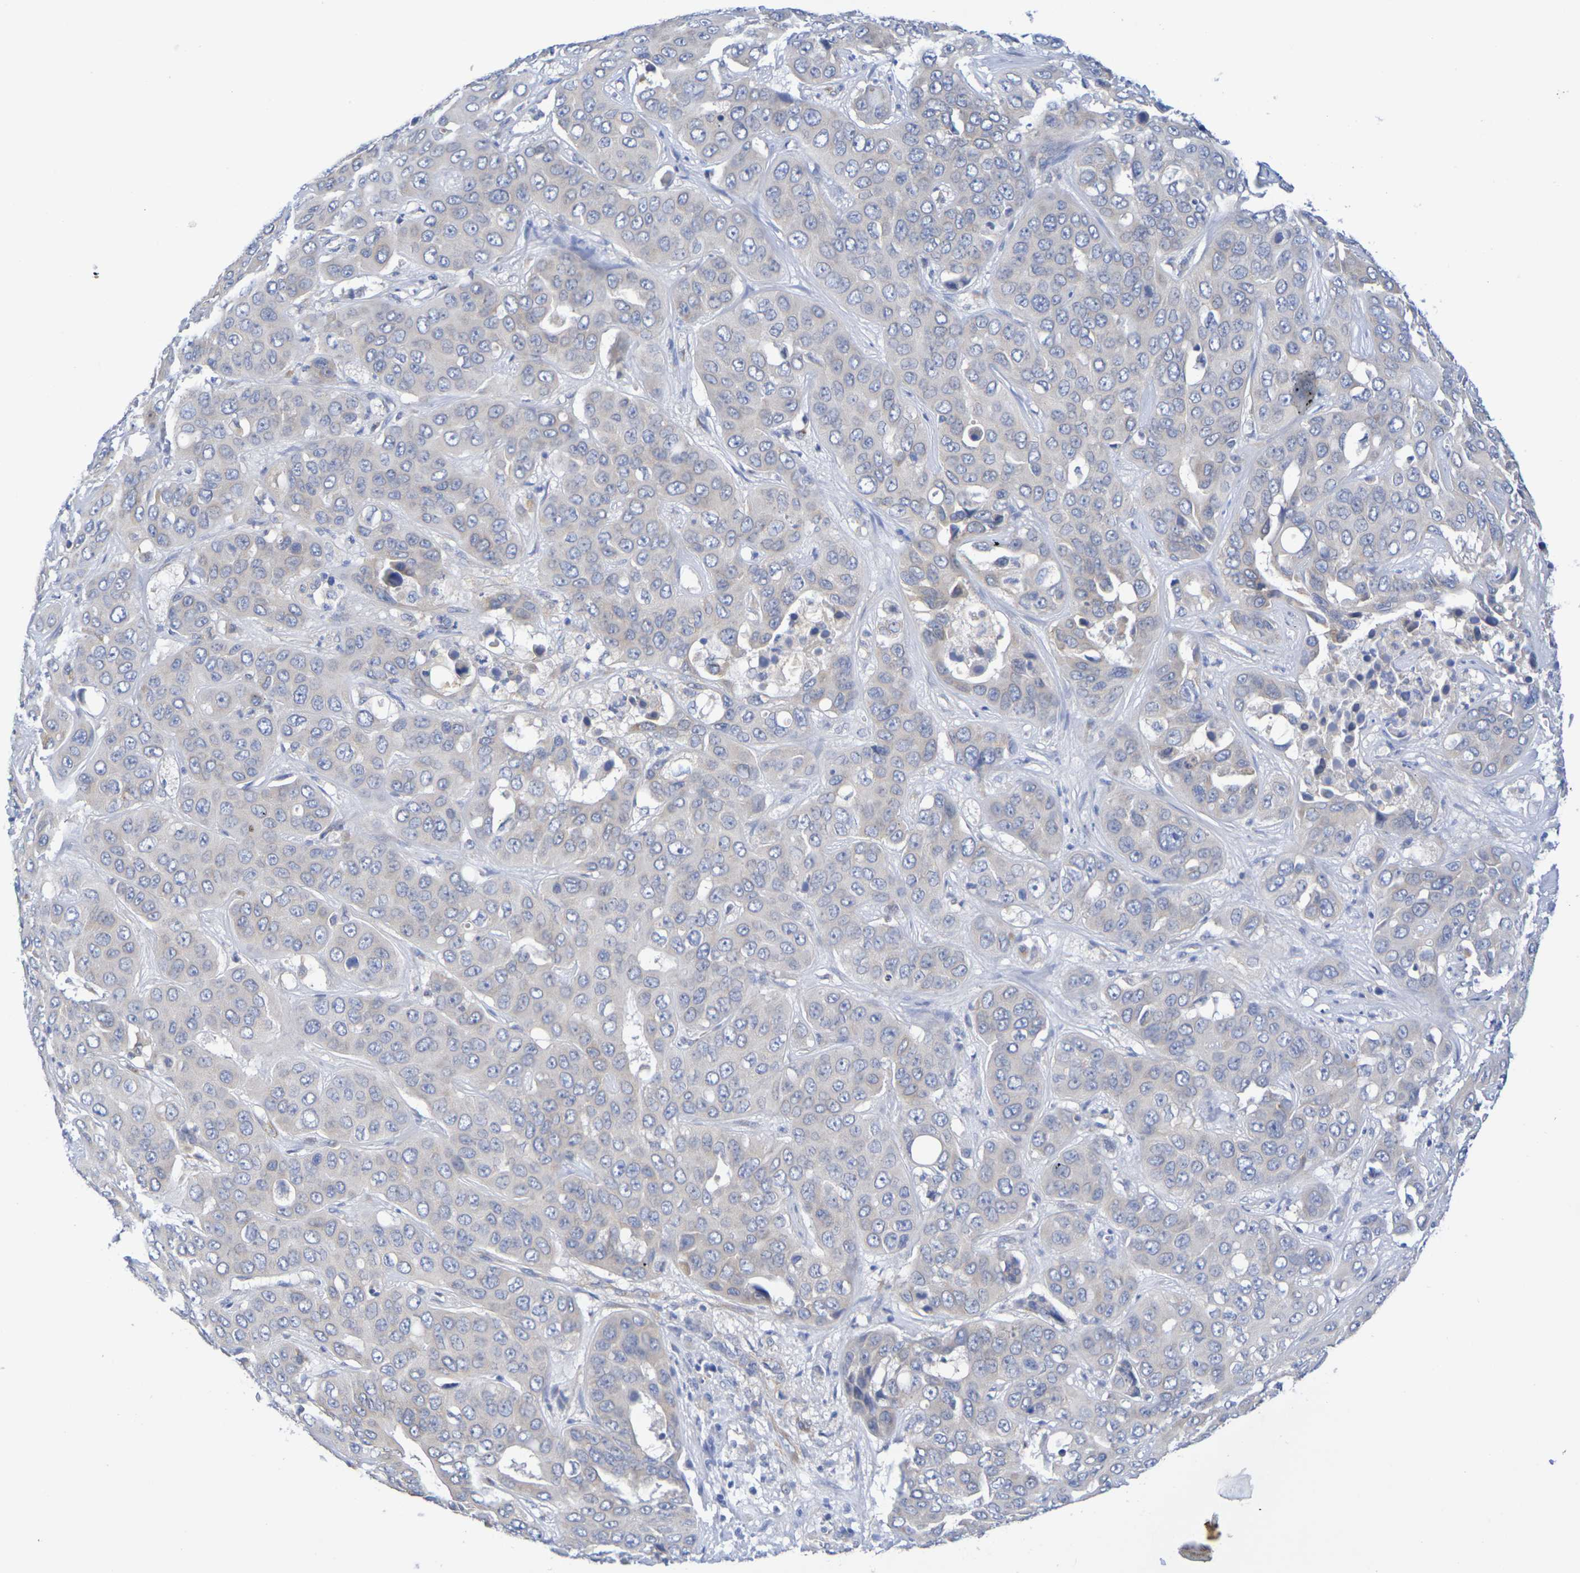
{"staining": {"intensity": "weak", "quantity": "<25%", "location": "cytoplasmic/membranous"}, "tissue": "liver cancer", "cell_type": "Tumor cells", "image_type": "cancer", "snomed": [{"axis": "morphology", "description": "Cholangiocarcinoma"}, {"axis": "topography", "description": "Liver"}], "caption": "Image shows no significant protein staining in tumor cells of liver cholangiocarcinoma.", "gene": "TMCC3", "patient": {"sex": "female", "age": 52}}